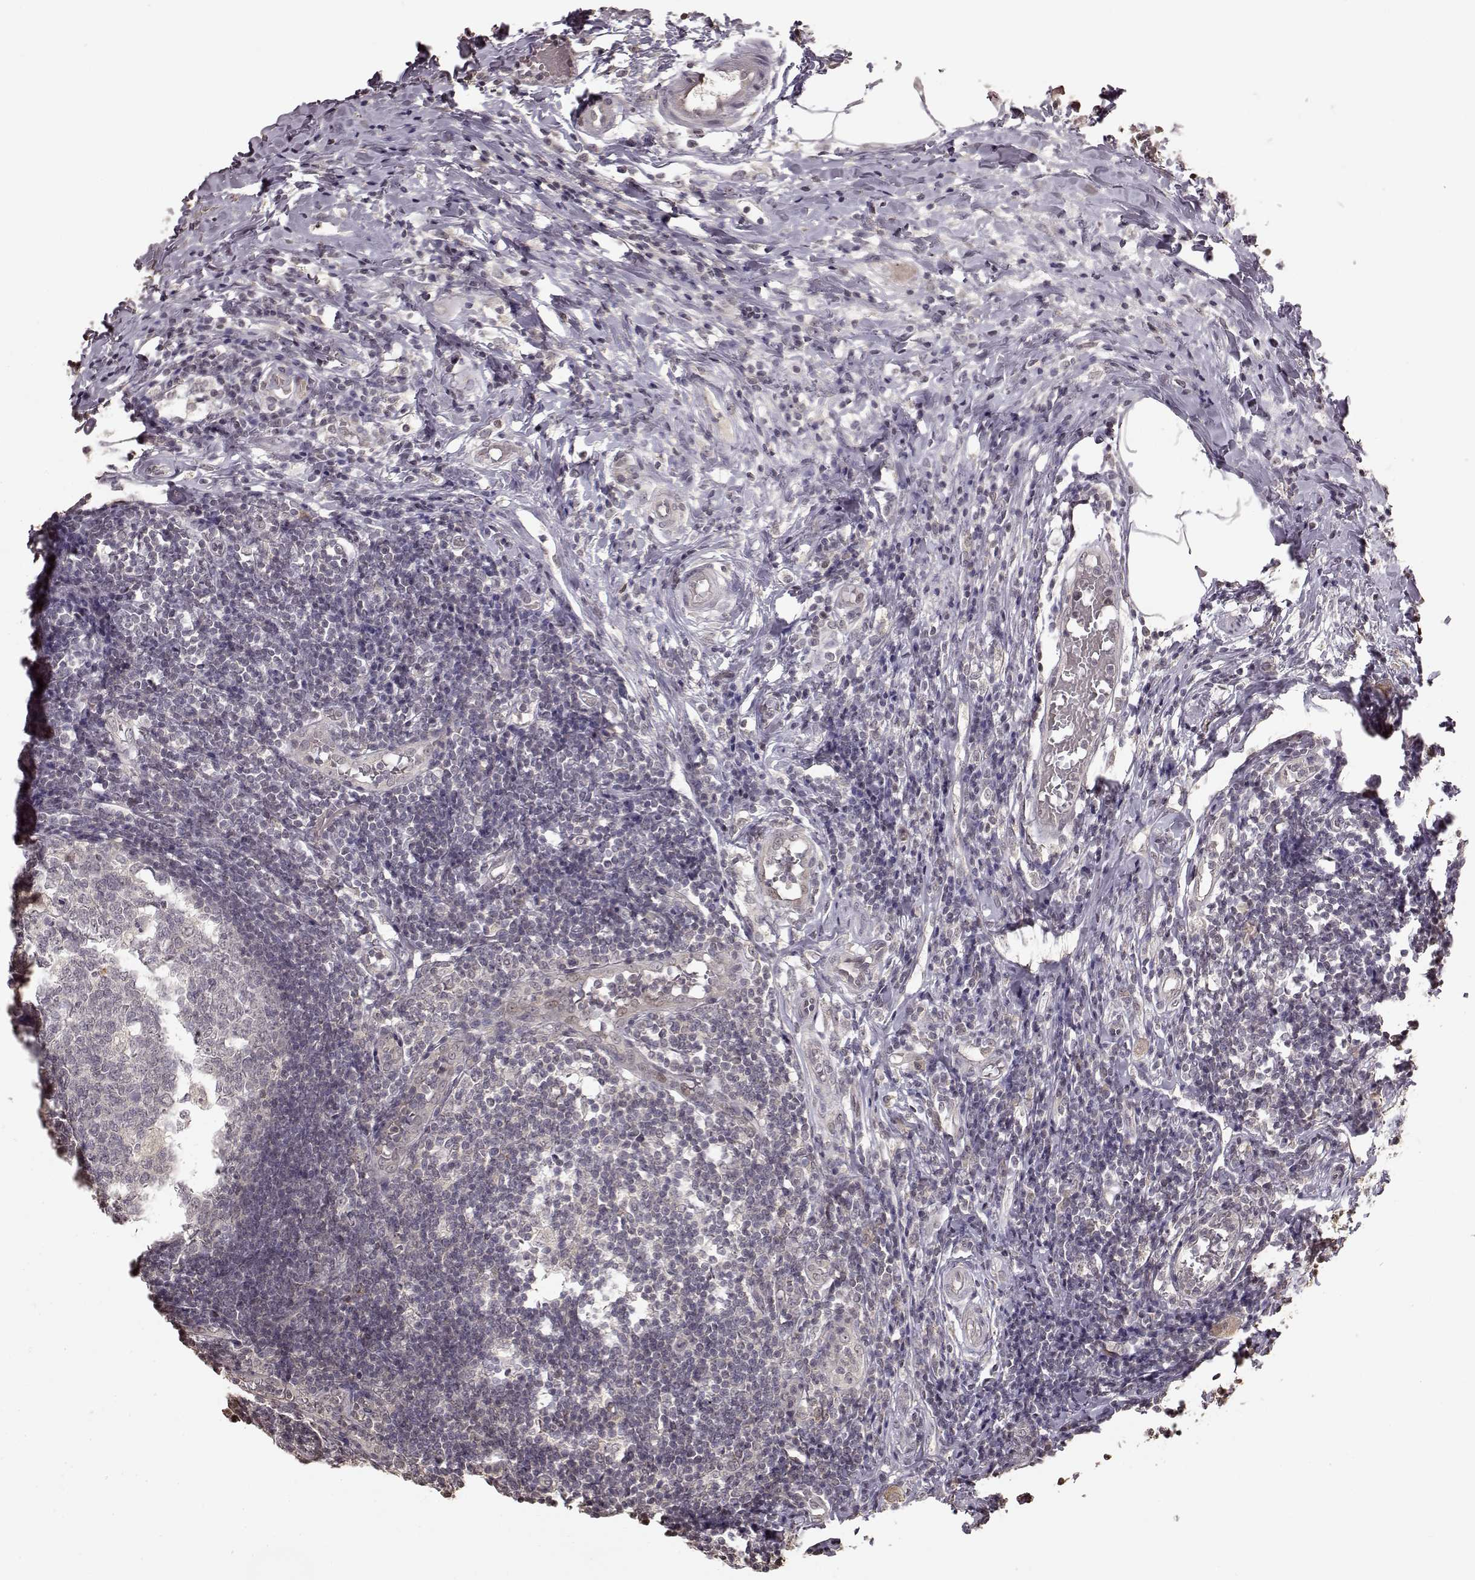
{"staining": {"intensity": "negative", "quantity": "none", "location": "none"}, "tissue": "appendix", "cell_type": "Glandular cells", "image_type": "normal", "snomed": [{"axis": "morphology", "description": "Normal tissue, NOS"}, {"axis": "morphology", "description": "Inflammation, NOS"}, {"axis": "topography", "description": "Appendix"}], "caption": "A micrograph of human appendix is negative for staining in glandular cells. (DAB IHC visualized using brightfield microscopy, high magnification).", "gene": "NTRK2", "patient": {"sex": "male", "age": 16}}